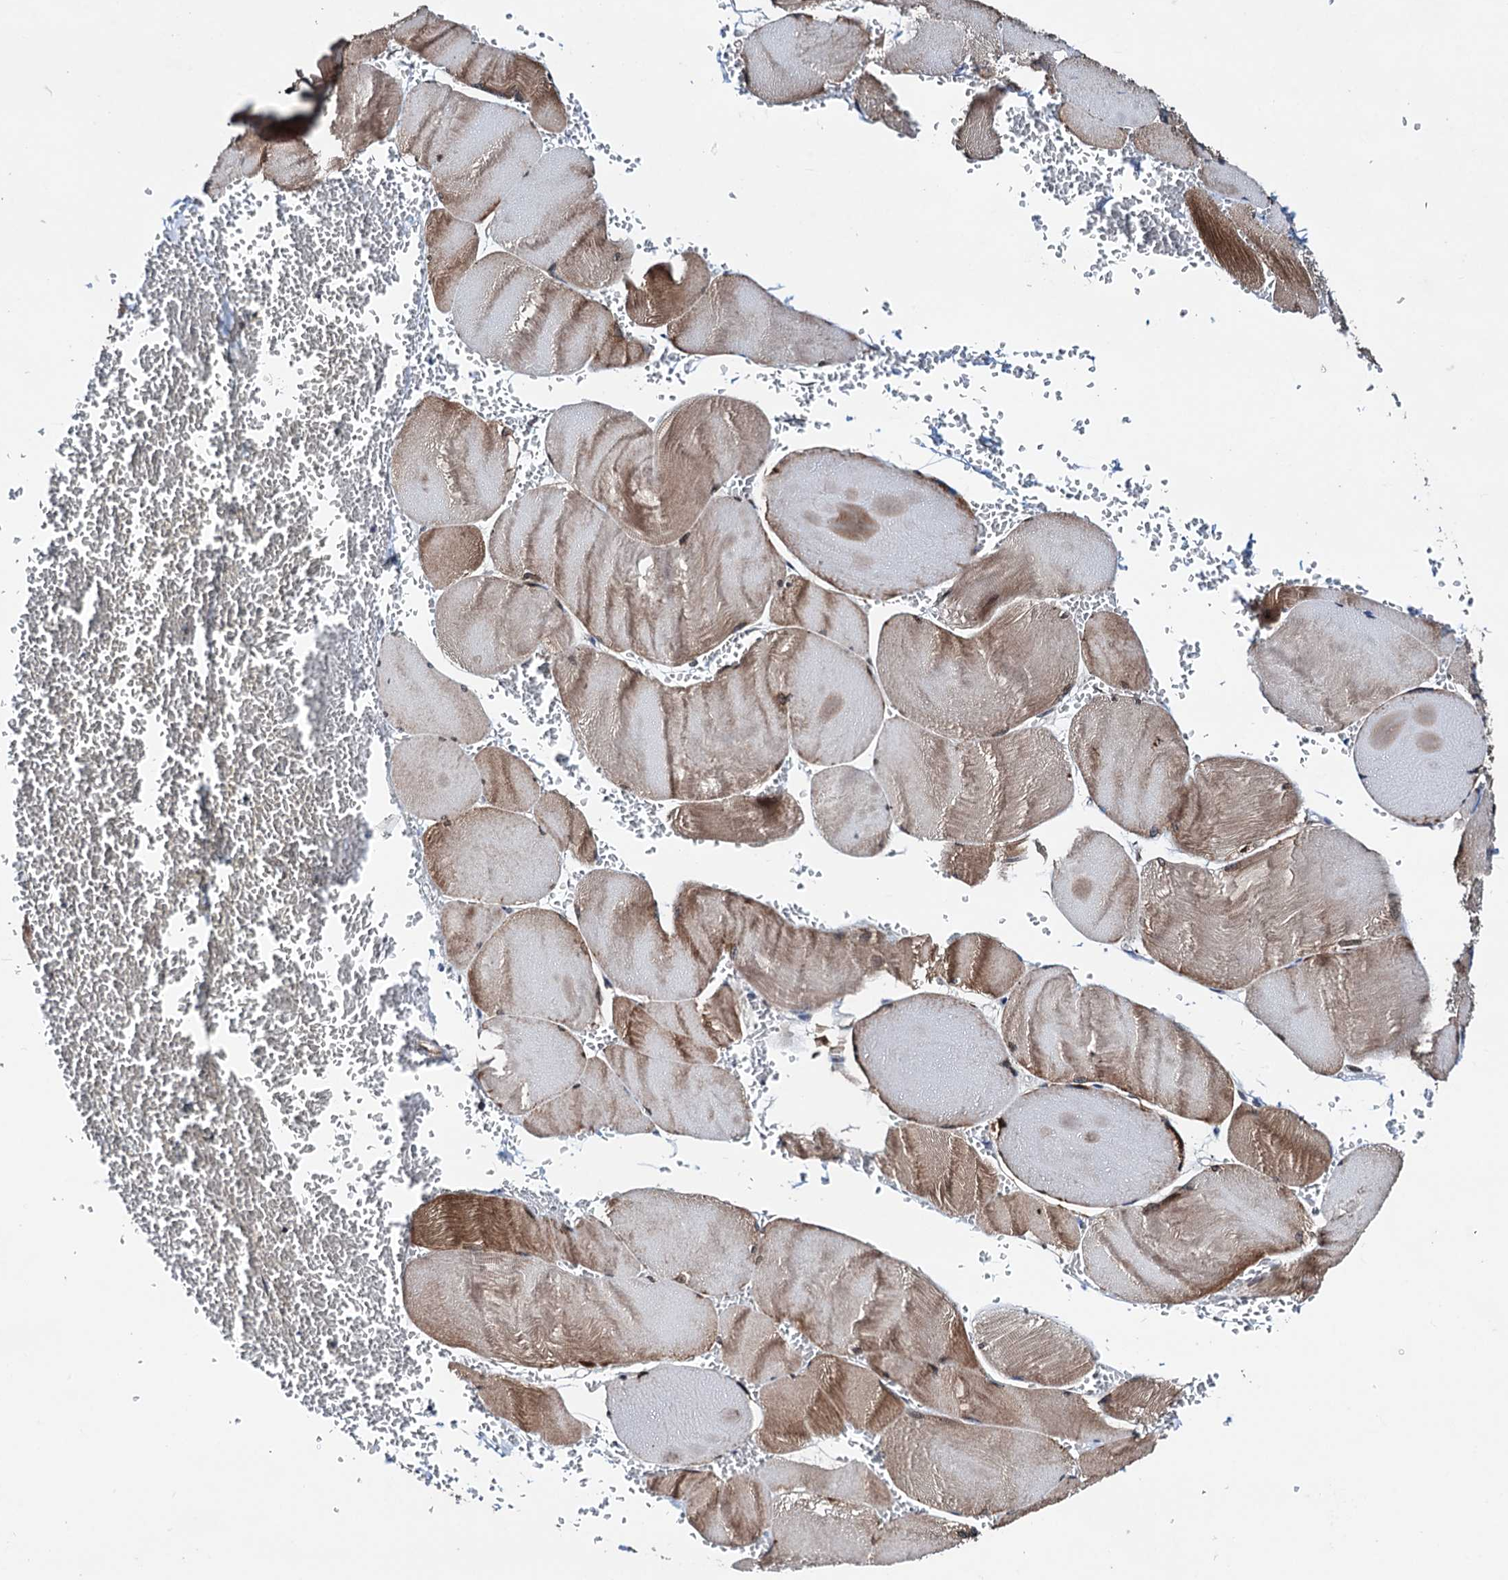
{"staining": {"intensity": "moderate", "quantity": "25%-75%", "location": "cytoplasmic/membranous"}, "tissue": "skeletal muscle", "cell_type": "Myocytes", "image_type": "normal", "snomed": [{"axis": "morphology", "description": "Normal tissue, NOS"}, {"axis": "morphology", "description": "Basal cell carcinoma"}, {"axis": "topography", "description": "Skeletal muscle"}], "caption": "This histopathology image demonstrates benign skeletal muscle stained with immunohistochemistry (IHC) to label a protein in brown. The cytoplasmic/membranous of myocytes show moderate positivity for the protein. Nuclei are counter-stained blue.", "gene": "COA4", "patient": {"sex": "female", "age": 64}}